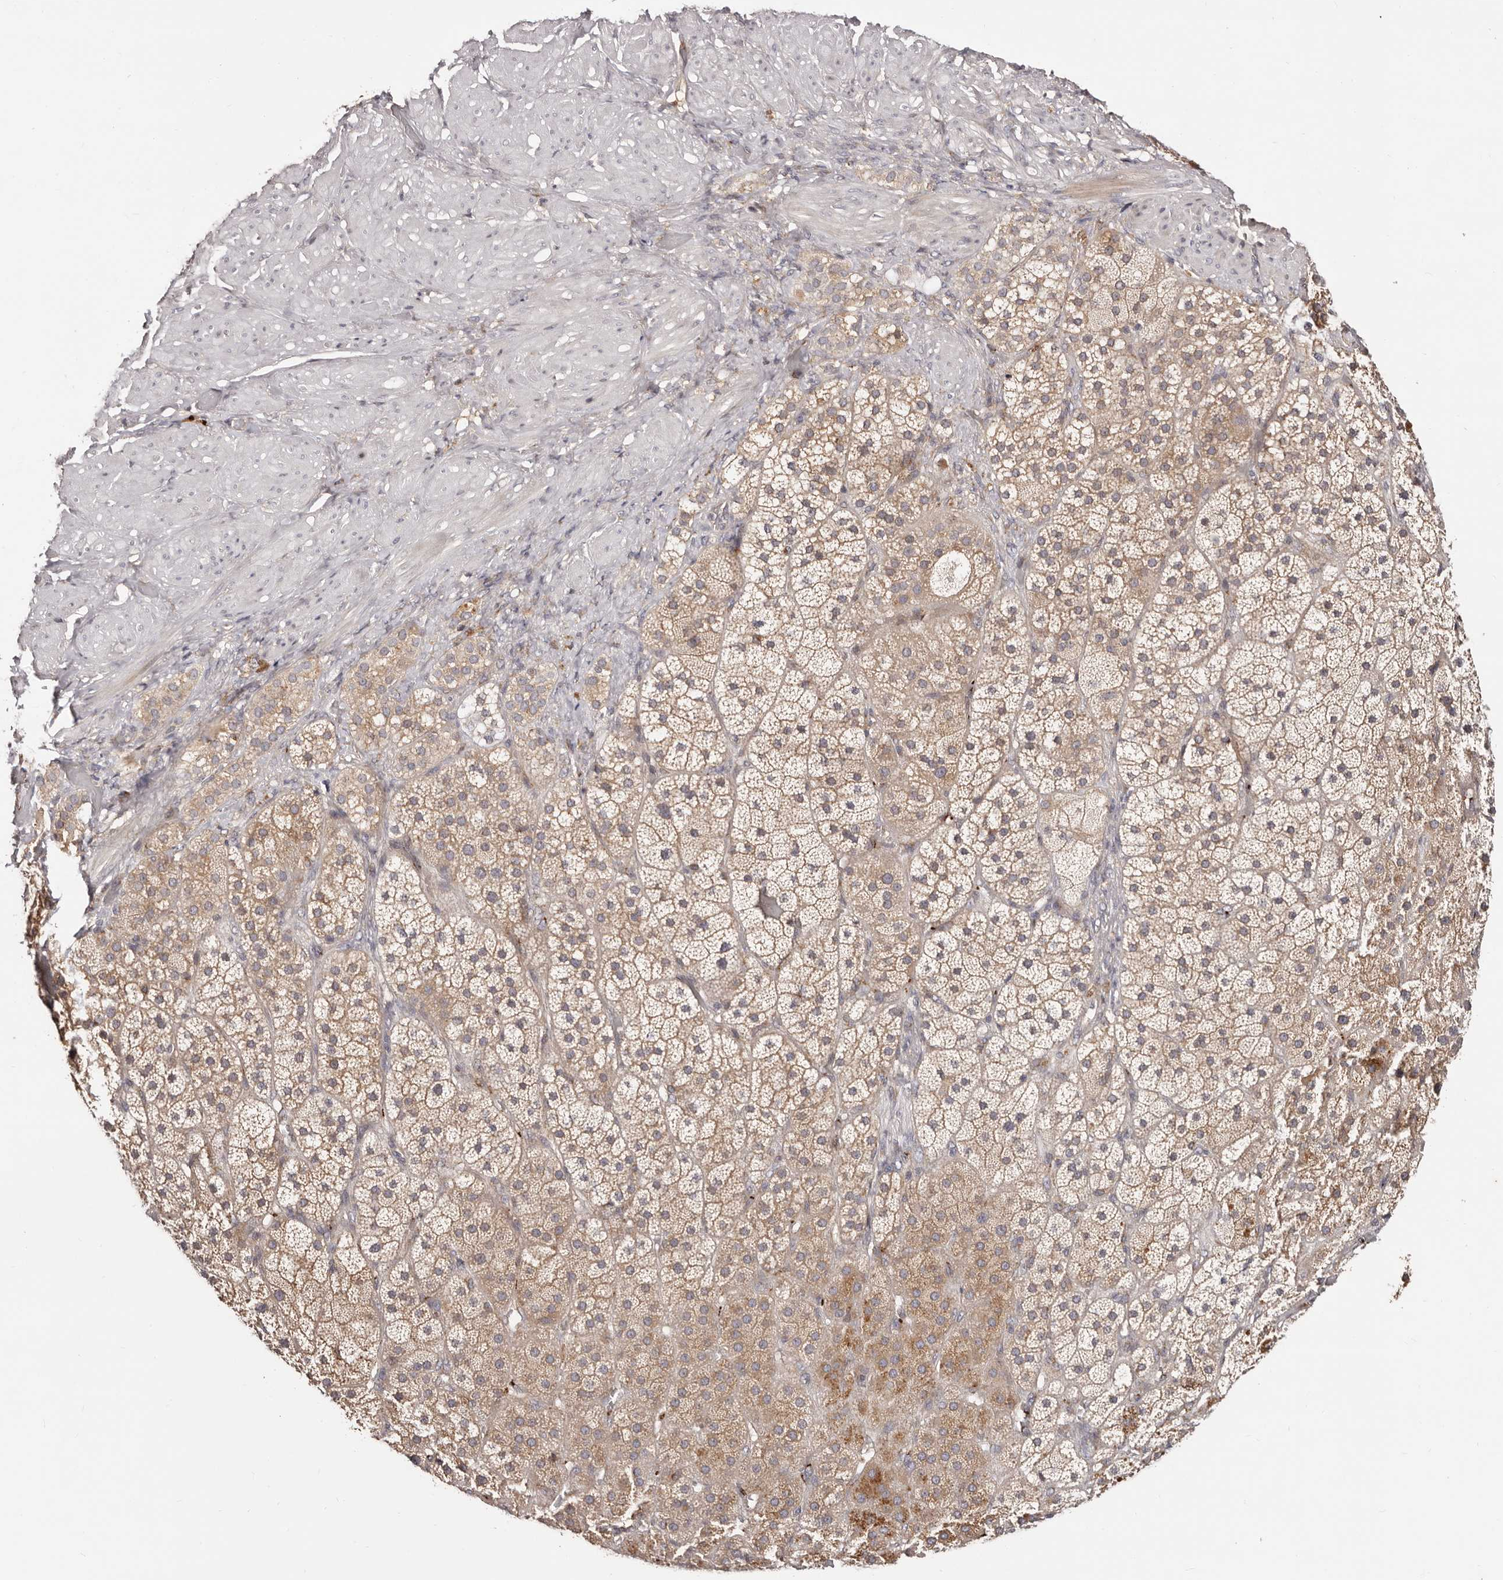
{"staining": {"intensity": "moderate", "quantity": ">75%", "location": "cytoplasmic/membranous"}, "tissue": "adrenal gland", "cell_type": "Glandular cells", "image_type": "normal", "snomed": [{"axis": "morphology", "description": "Normal tissue, NOS"}, {"axis": "topography", "description": "Adrenal gland"}], "caption": "Immunohistochemical staining of unremarkable human adrenal gland reveals >75% levels of moderate cytoplasmic/membranous protein positivity in about >75% of glandular cells. The protein is shown in brown color, while the nuclei are stained blue.", "gene": "DACT2", "patient": {"sex": "male", "age": 57}}